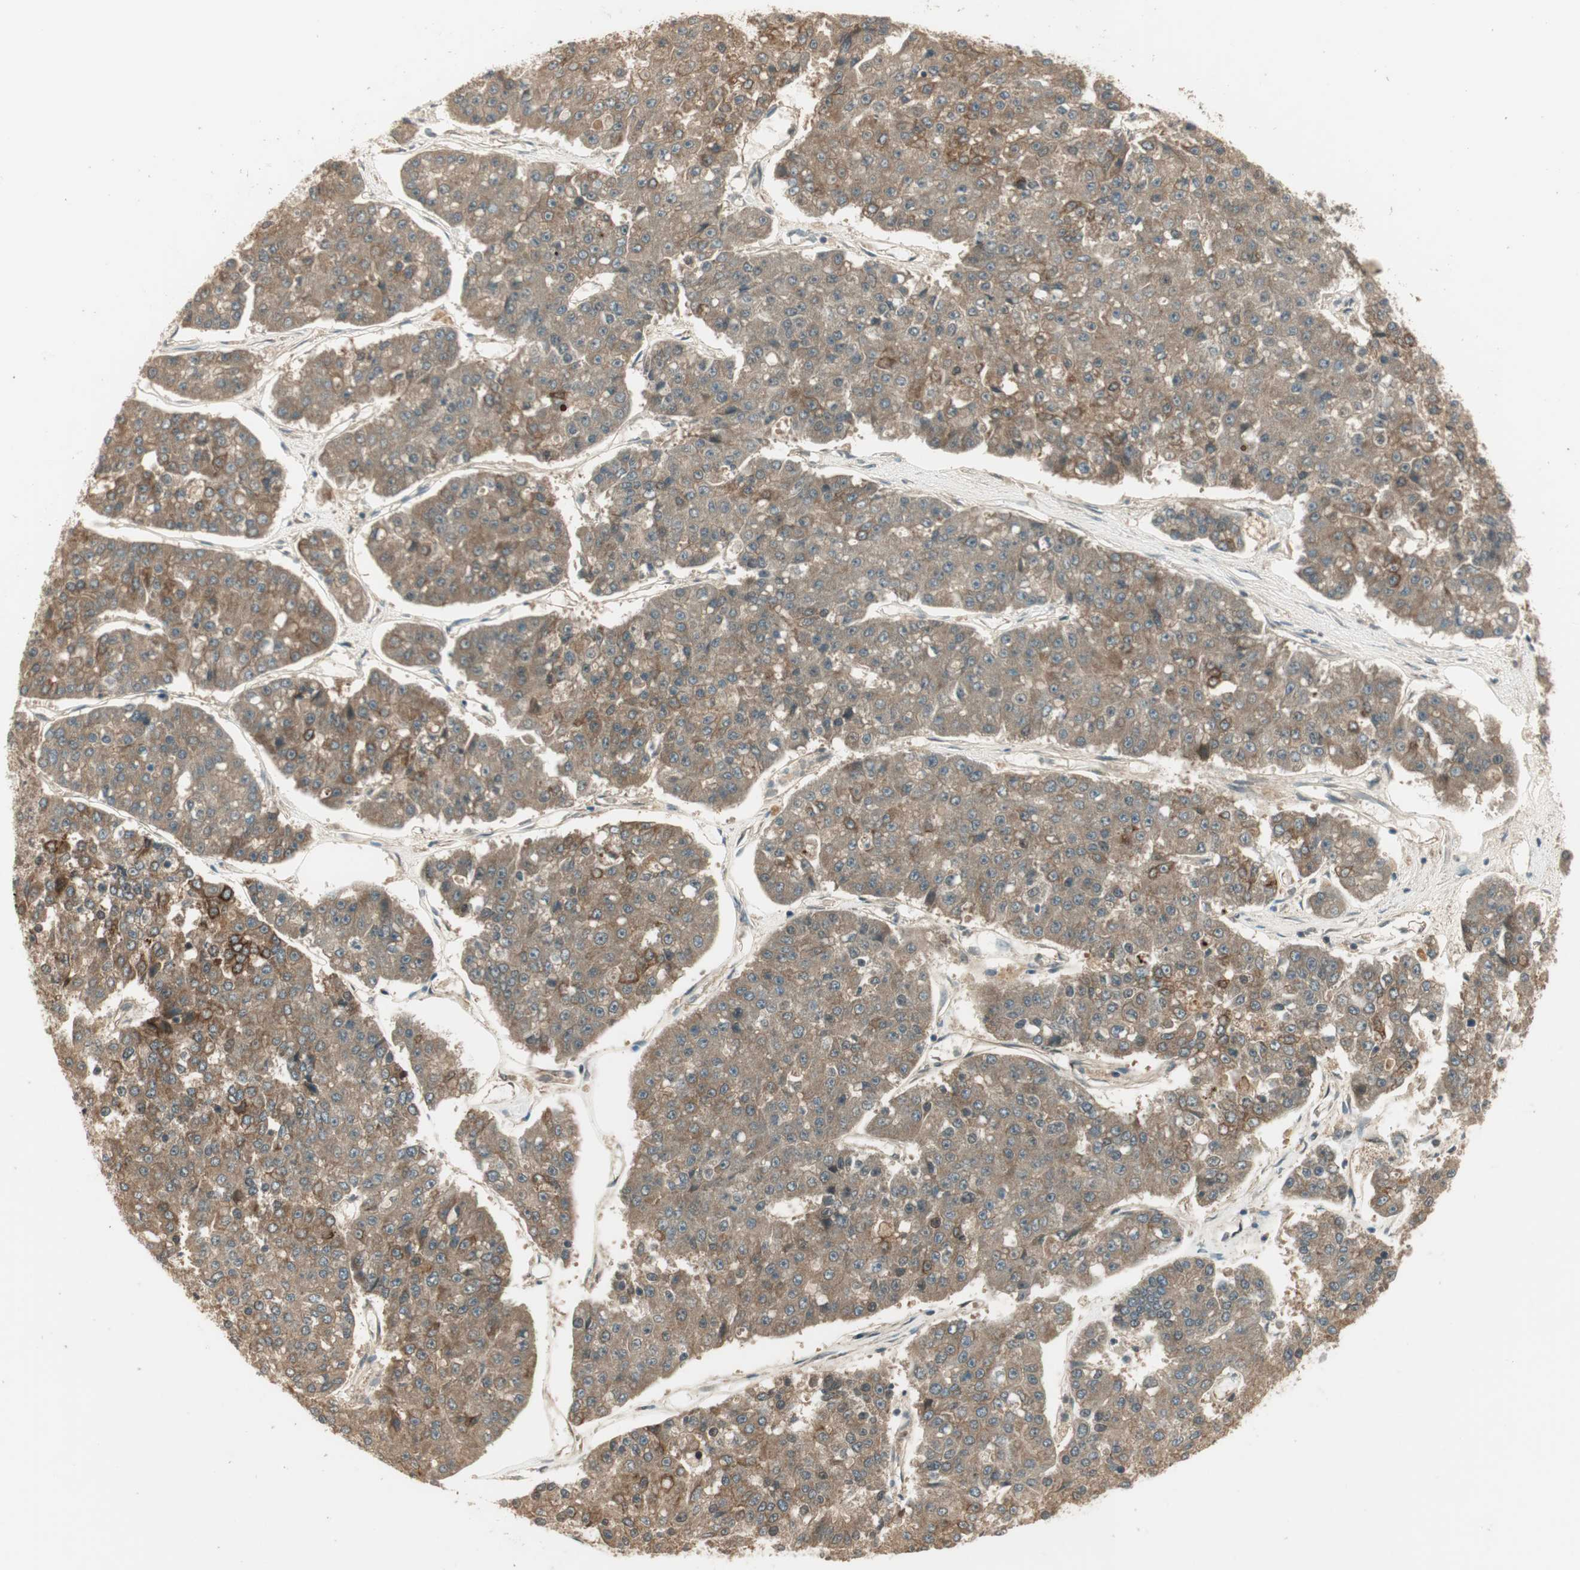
{"staining": {"intensity": "moderate", "quantity": ">75%", "location": "cytoplasmic/membranous"}, "tissue": "pancreatic cancer", "cell_type": "Tumor cells", "image_type": "cancer", "snomed": [{"axis": "morphology", "description": "Adenocarcinoma, NOS"}, {"axis": "topography", "description": "Pancreas"}], "caption": "Pancreatic cancer (adenocarcinoma) stained for a protein demonstrates moderate cytoplasmic/membranous positivity in tumor cells.", "gene": "PFDN5", "patient": {"sex": "male", "age": 50}}